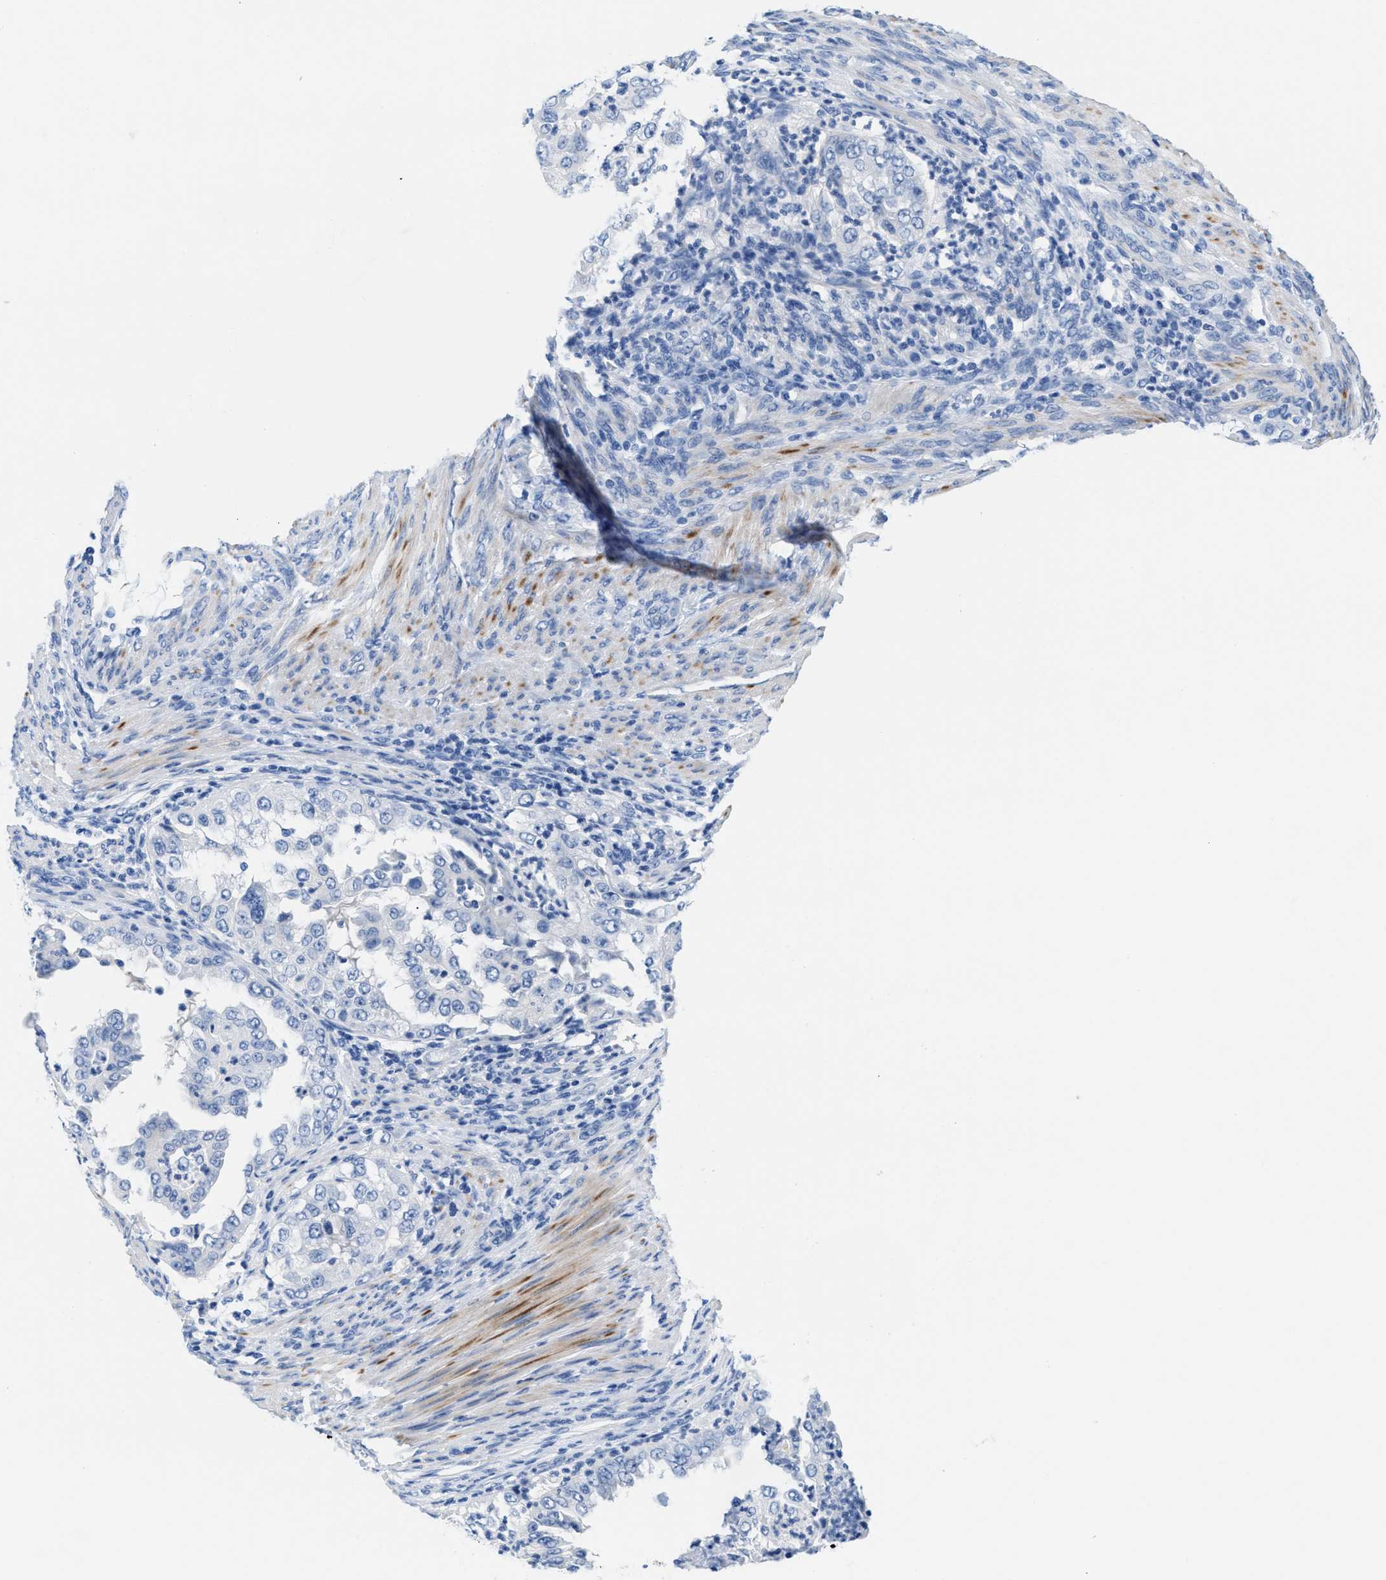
{"staining": {"intensity": "negative", "quantity": "none", "location": "none"}, "tissue": "endometrial cancer", "cell_type": "Tumor cells", "image_type": "cancer", "snomed": [{"axis": "morphology", "description": "Adenocarcinoma, NOS"}, {"axis": "topography", "description": "Endometrium"}], "caption": "Immunohistochemistry of endometrial cancer (adenocarcinoma) displays no positivity in tumor cells.", "gene": "SLFN13", "patient": {"sex": "female", "age": 85}}